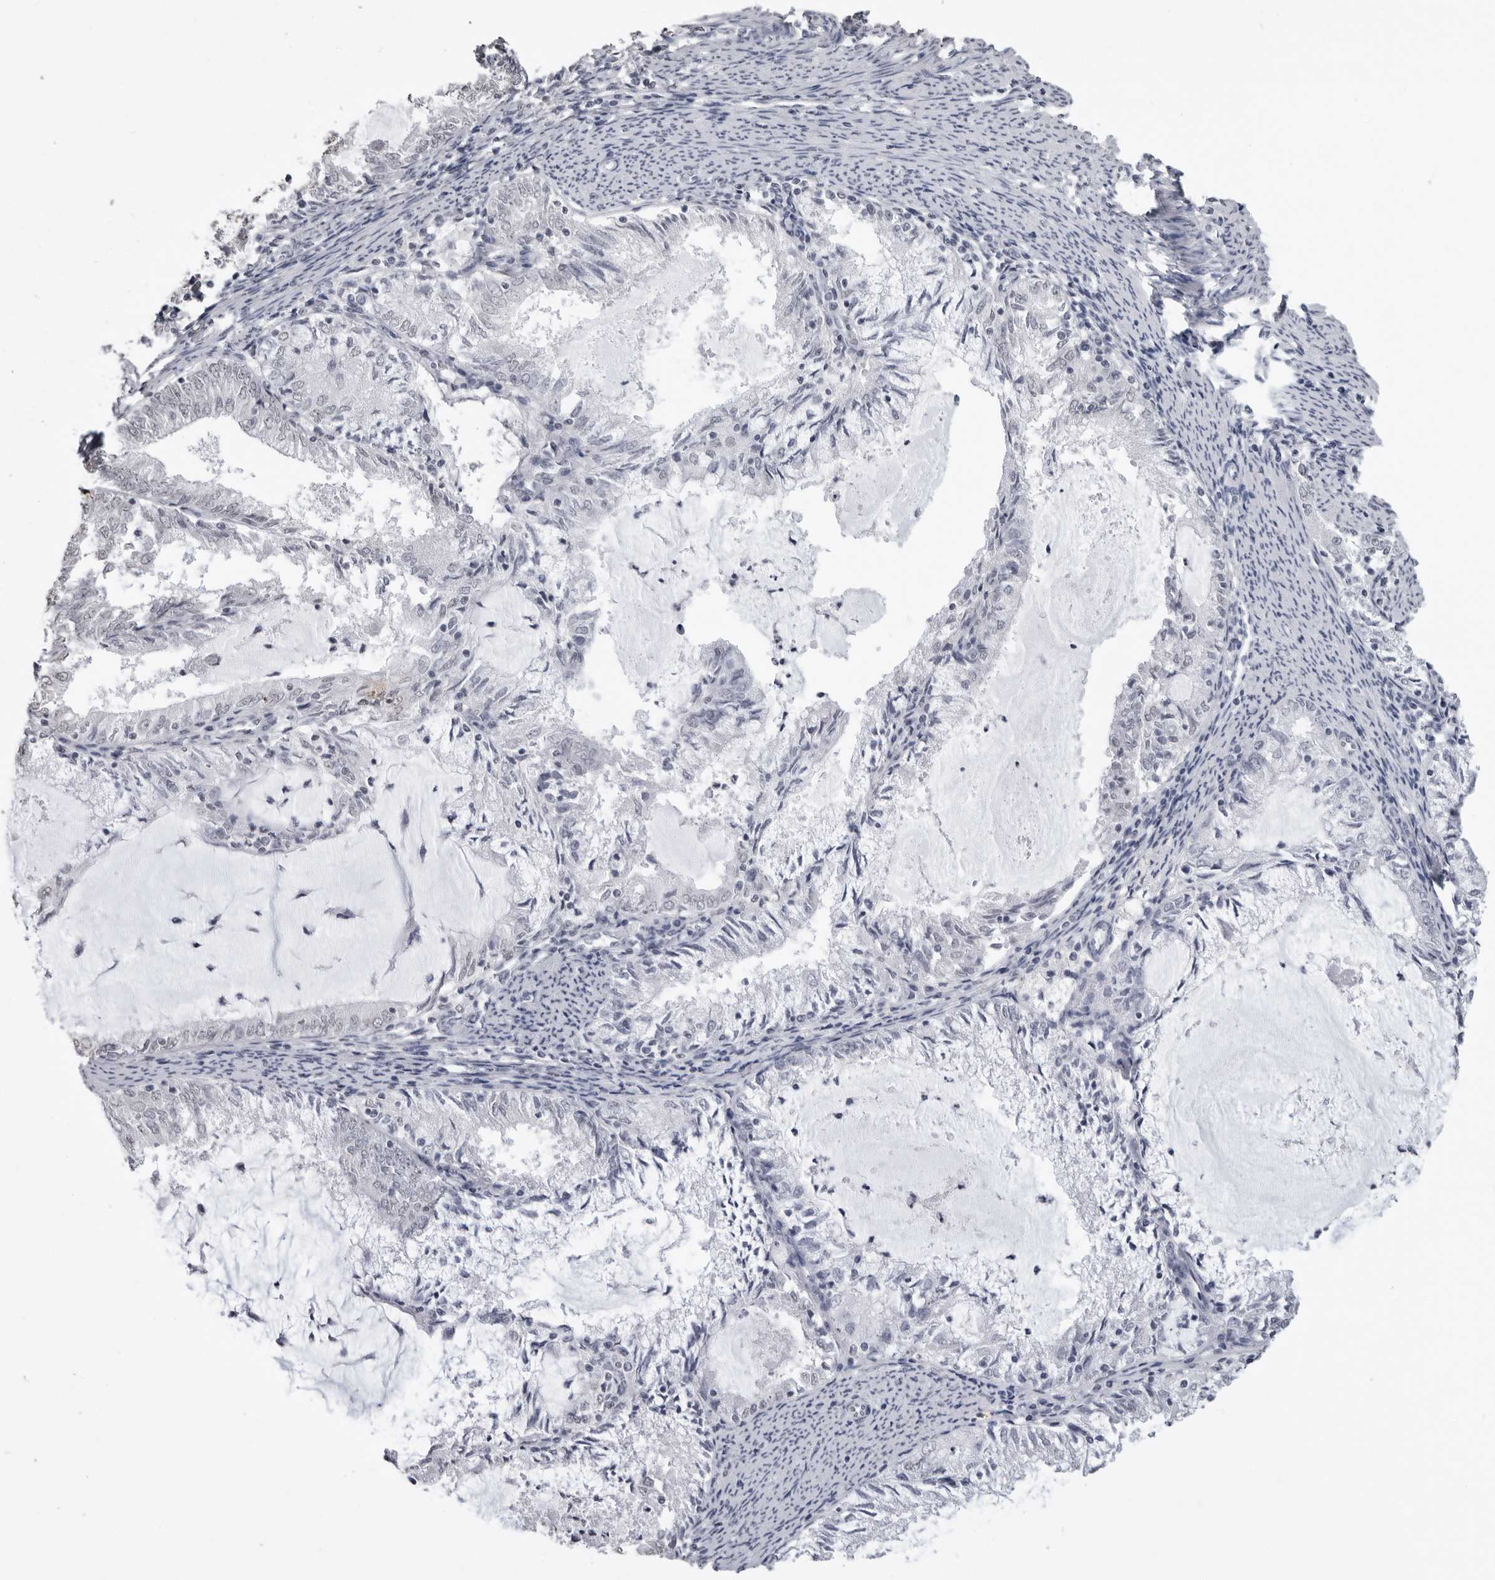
{"staining": {"intensity": "negative", "quantity": "none", "location": "none"}, "tissue": "endometrial cancer", "cell_type": "Tumor cells", "image_type": "cancer", "snomed": [{"axis": "morphology", "description": "Adenocarcinoma, NOS"}, {"axis": "topography", "description": "Endometrium"}], "caption": "Tumor cells show no significant protein expression in endometrial adenocarcinoma.", "gene": "HEPACAM", "patient": {"sex": "female", "age": 57}}